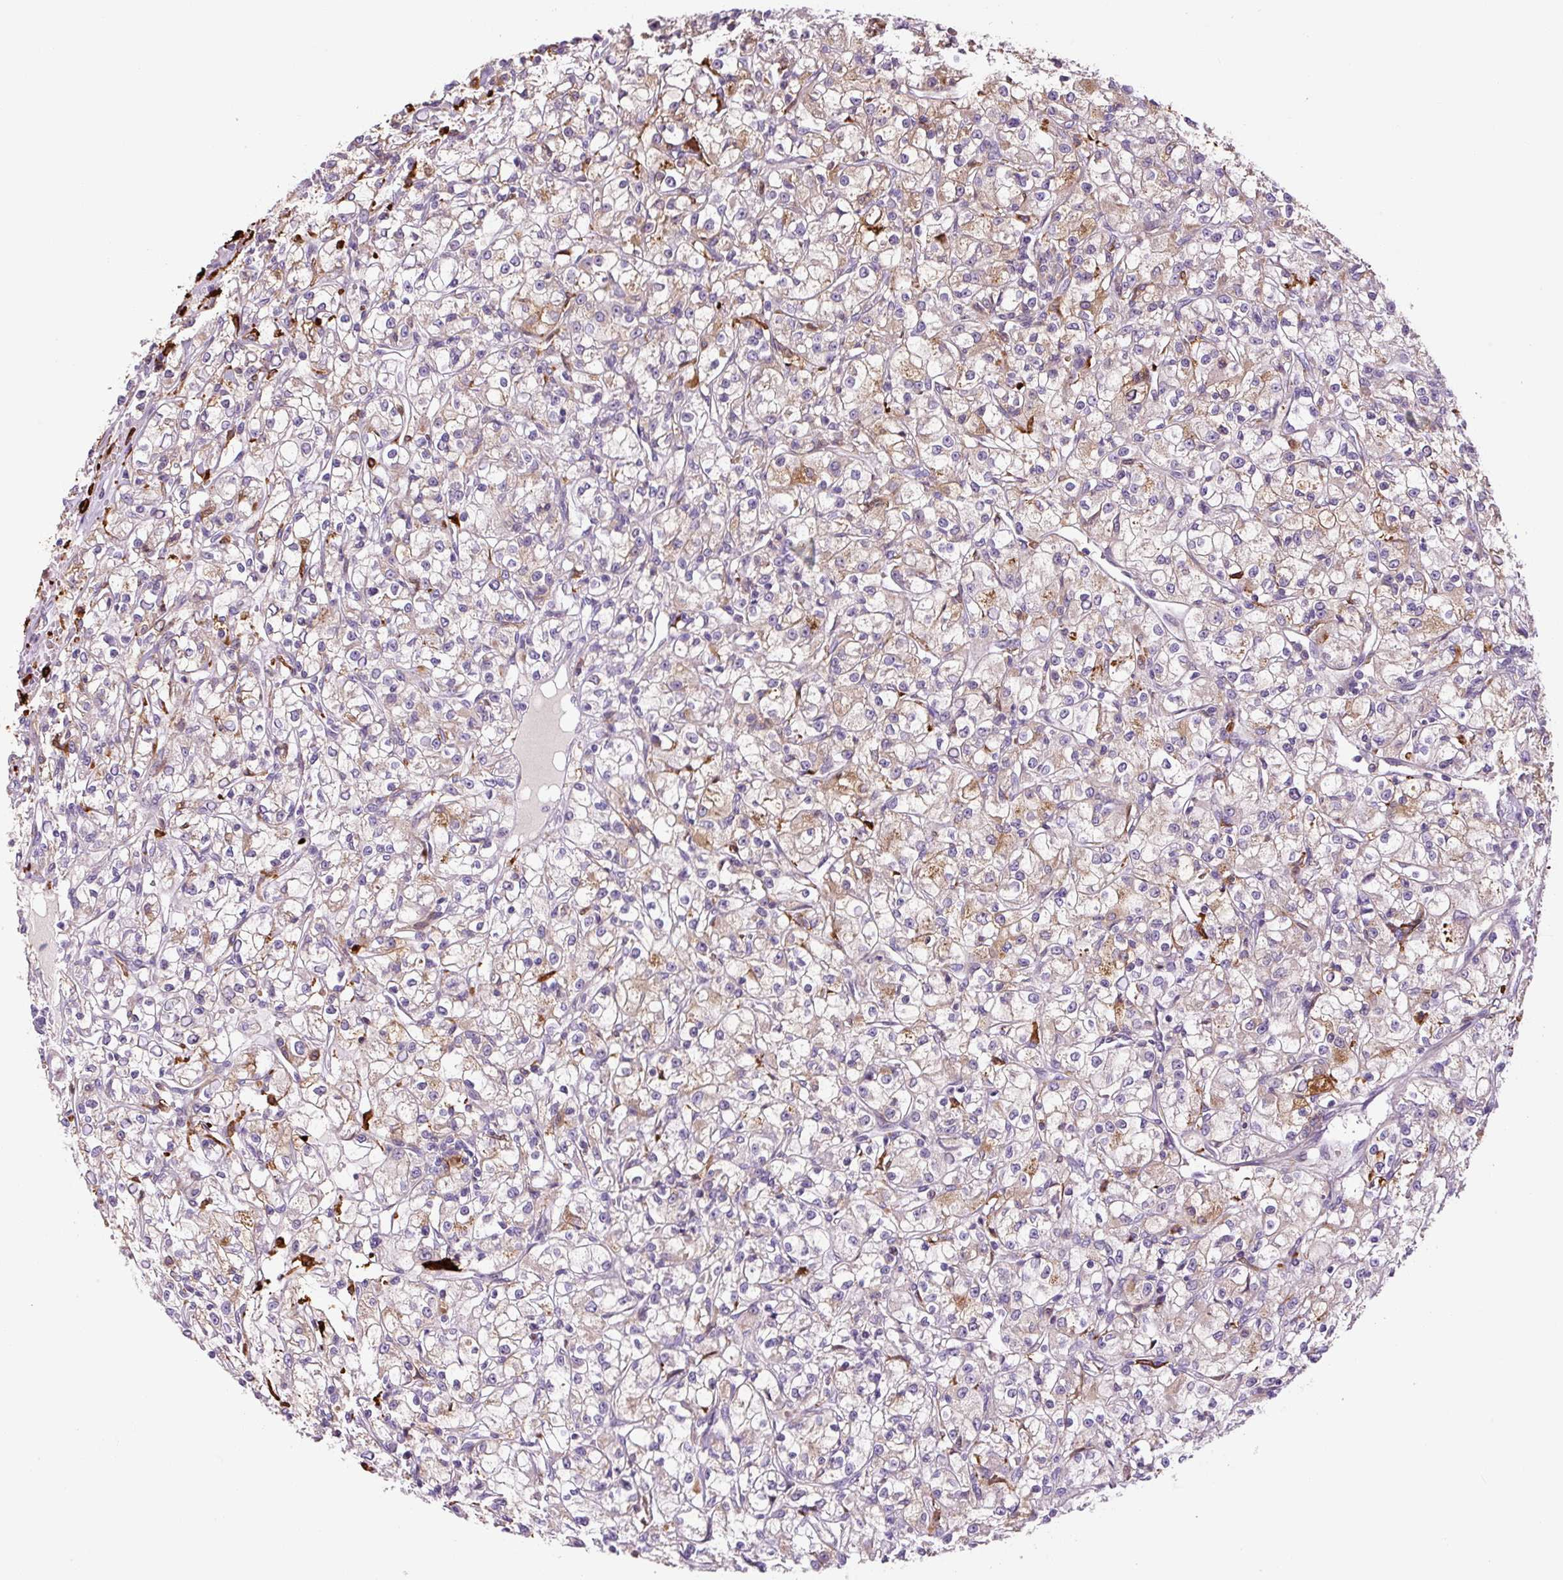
{"staining": {"intensity": "weak", "quantity": "25%-75%", "location": "cytoplasmic/membranous"}, "tissue": "renal cancer", "cell_type": "Tumor cells", "image_type": "cancer", "snomed": [{"axis": "morphology", "description": "Adenocarcinoma, NOS"}, {"axis": "topography", "description": "Kidney"}], "caption": "Immunohistochemical staining of human renal cancer (adenocarcinoma) reveals weak cytoplasmic/membranous protein positivity in about 25%-75% of tumor cells. The protein is stained brown, and the nuclei are stained in blue (DAB (3,3'-diaminobenzidine) IHC with brightfield microscopy, high magnification).", "gene": "FUT10", "patient": {"sex": "female", "age": 59}}